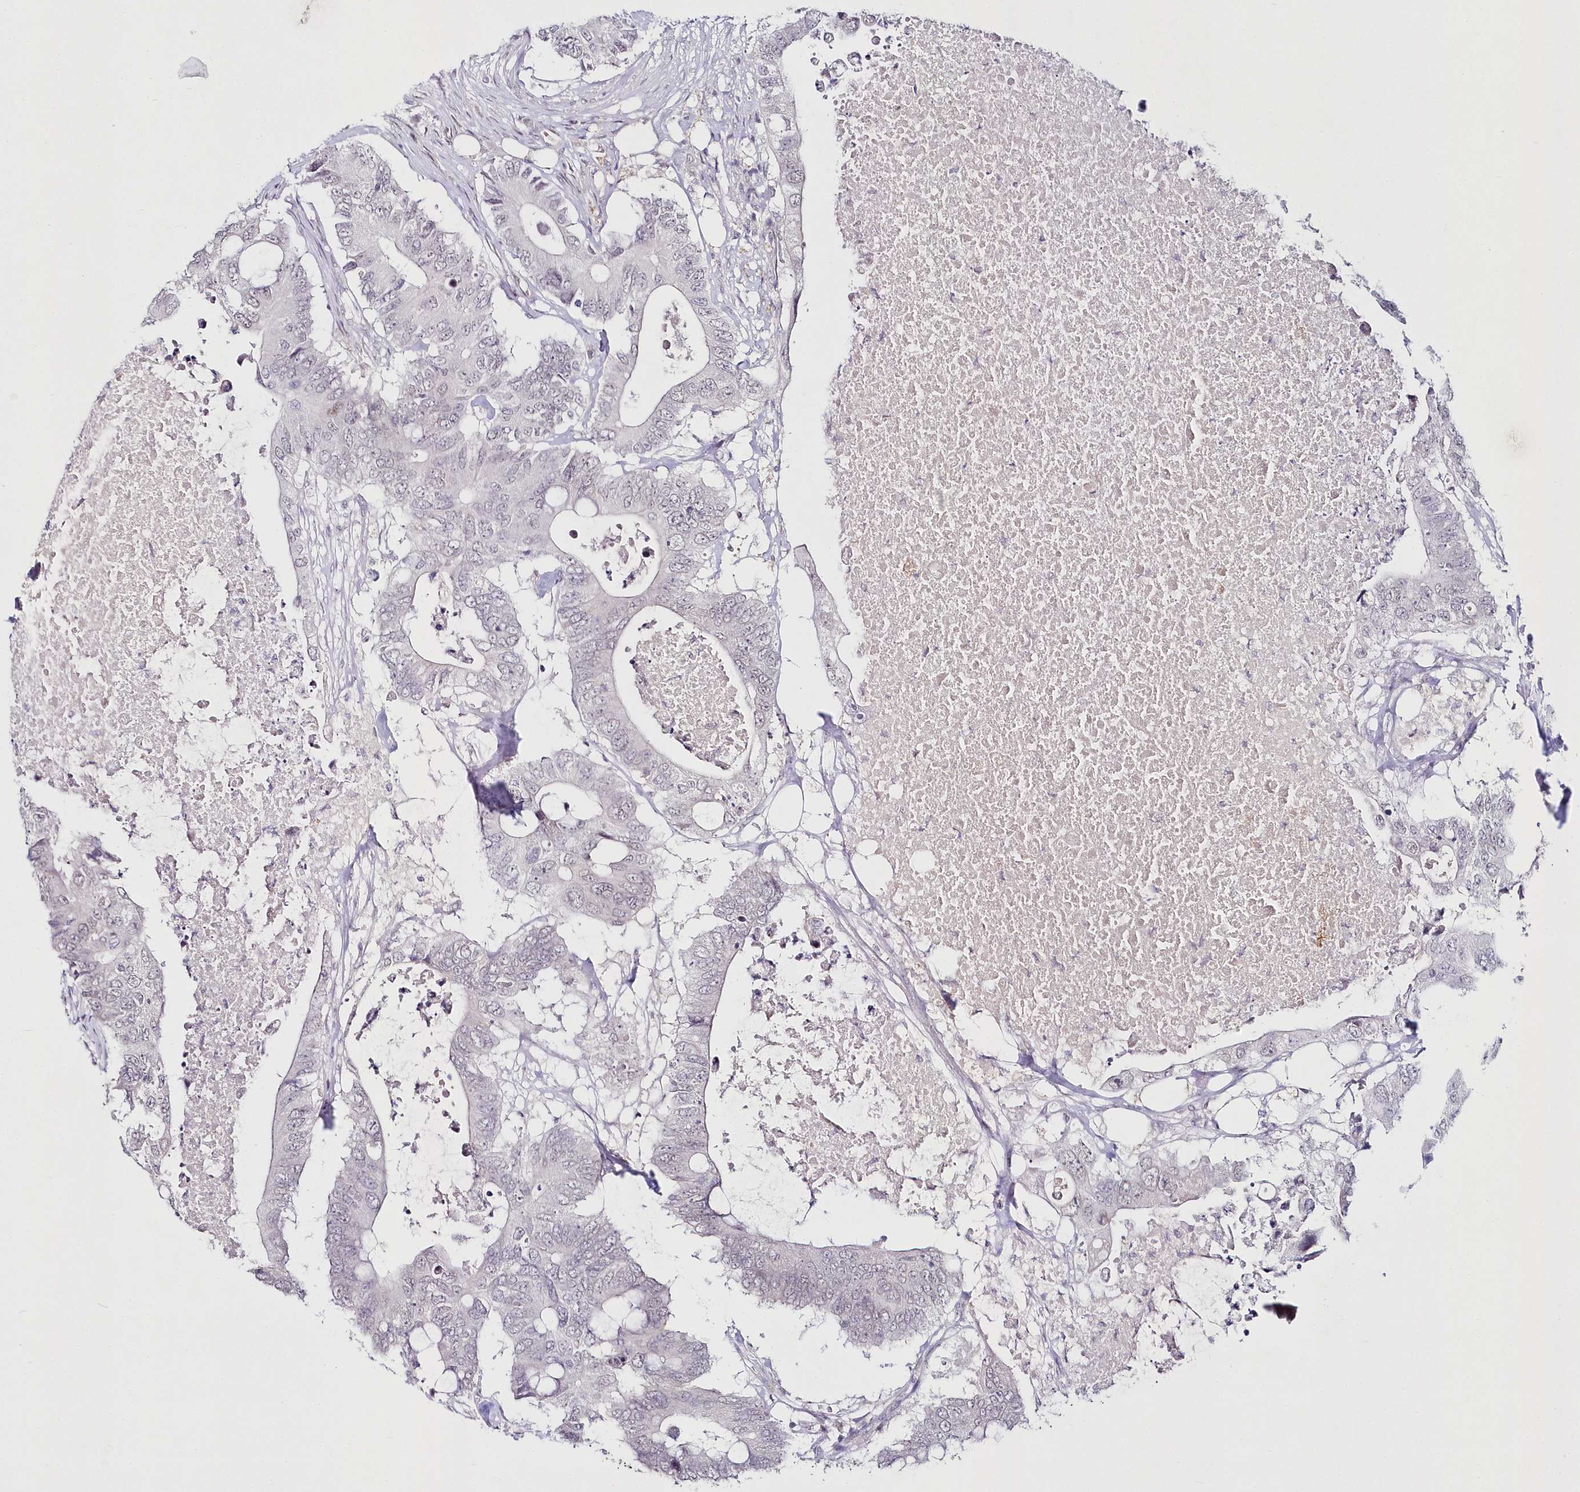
{"staining": {"intensity": "negative", "quantity": "none", "location": "none"}, "tissue": "colorectal cancer", "cell_type": "Tumor cells", "image_type": "cancer", "snomed": [{"axis": "morphology", "description": "Adenocarcinoma, NOS"}, {"axis": "topography", "description": "Colon"}], "caption": "Immunohistochemical staining of adenocarcinoma (colorectal) exhibits no significant expression in tumor cells. (DAB (3,3'-diaminobenzidine) immunohistochemistry (IHC) visualized using brightfield microscopy, high magnification).", "gene": "HYCC2", "patient": {"sex": "male", "age": 71}}